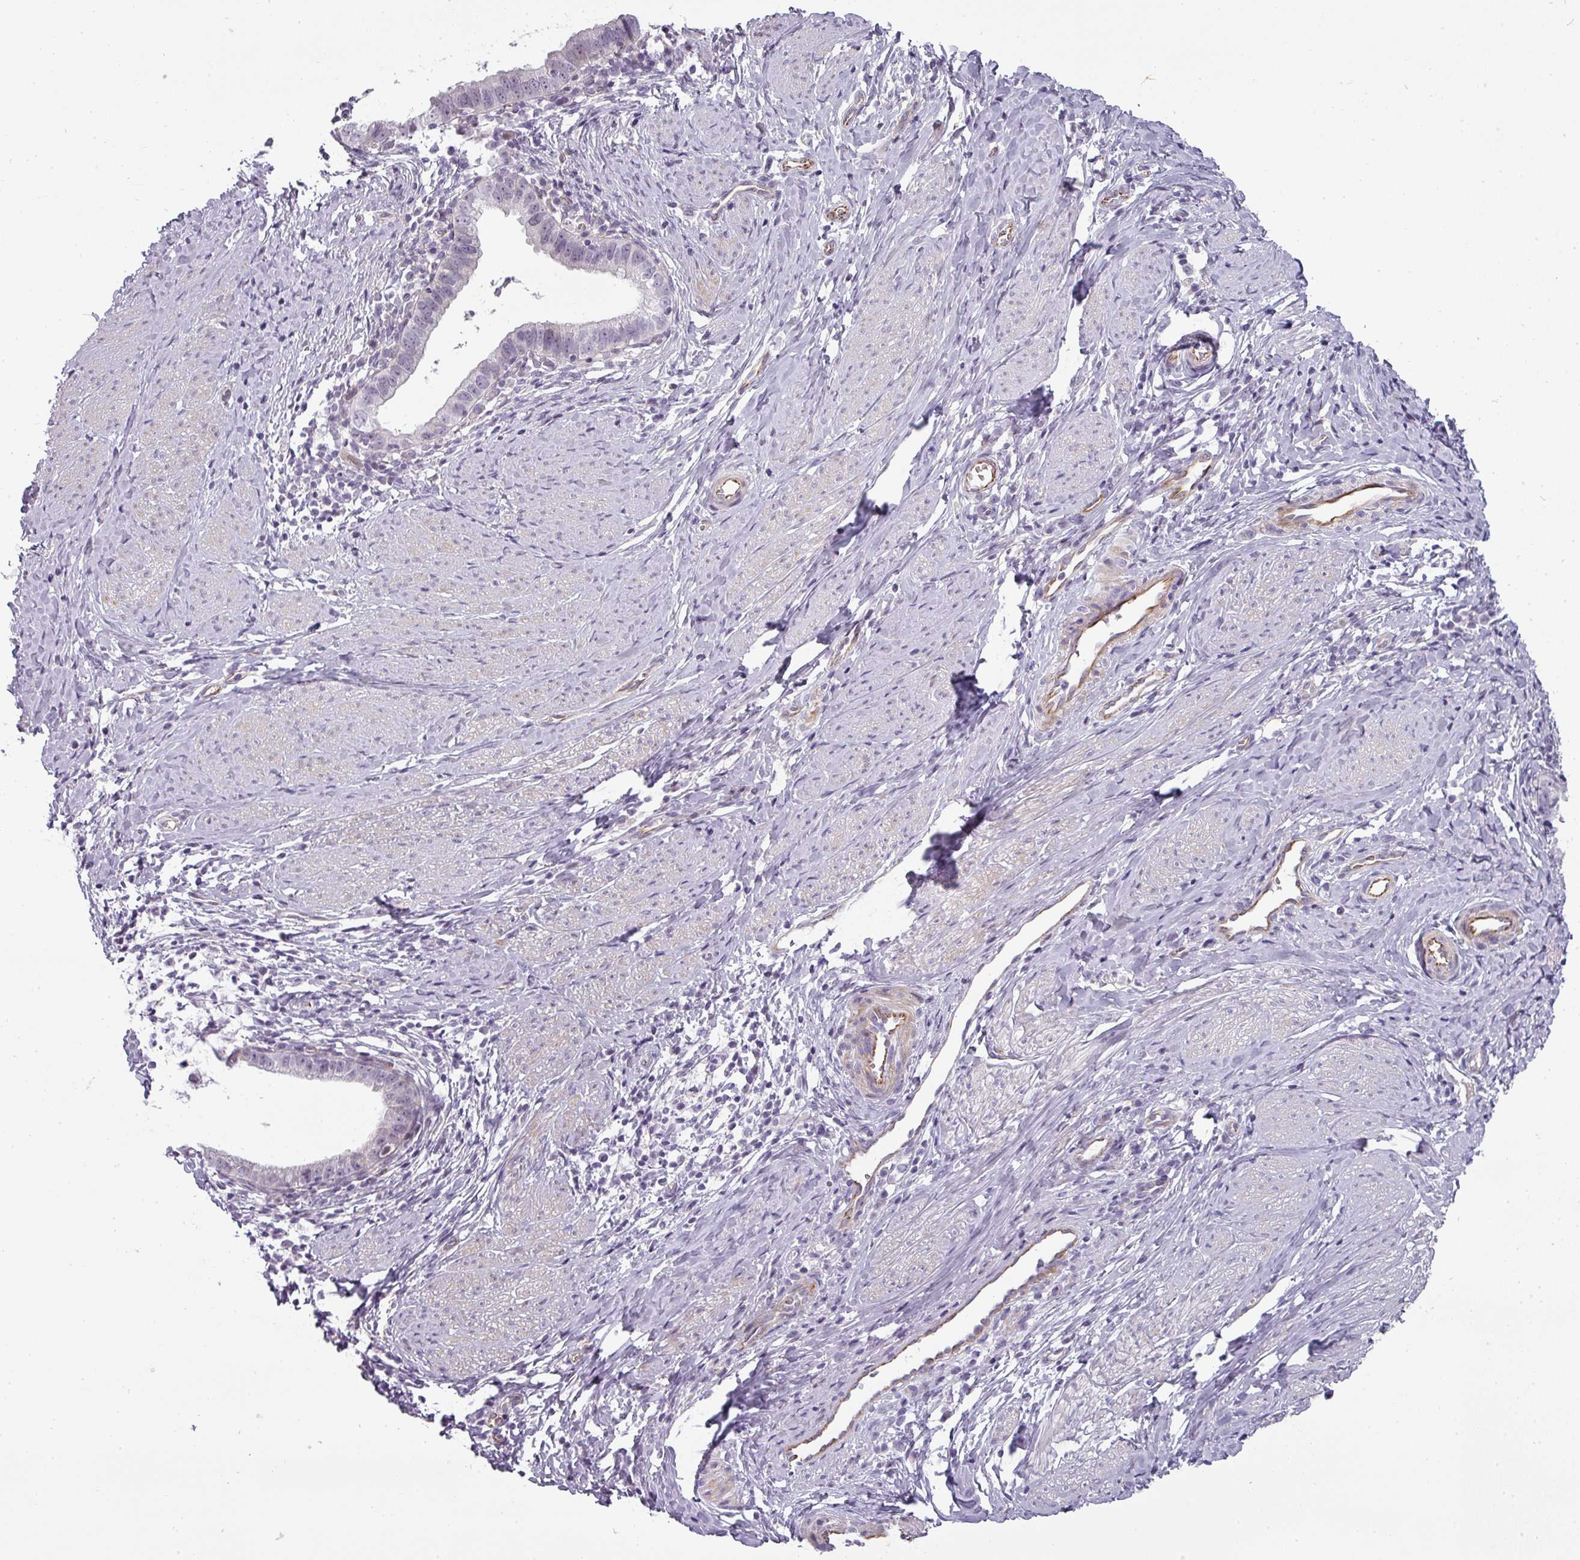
{"staining": {"intensity": "negative", "quantity": "none", "location": "none"}, "tissue": "cervical cancer", "cell_type": "Tumor cells", "image_type": "cancer", "snomed": [{"axis": "morphology", "description": "Adenocarcinoma, NOS"}, {"axis": "topography", "description": "Cervix"}], "caption": "The immunohistochemistry (IHC) histopathology image has no significant expression in tumor cells of cervical adenocarcinoma tissue.", "gene": "CHRDL1", "patient": {"sex": "female", "age": 36}}